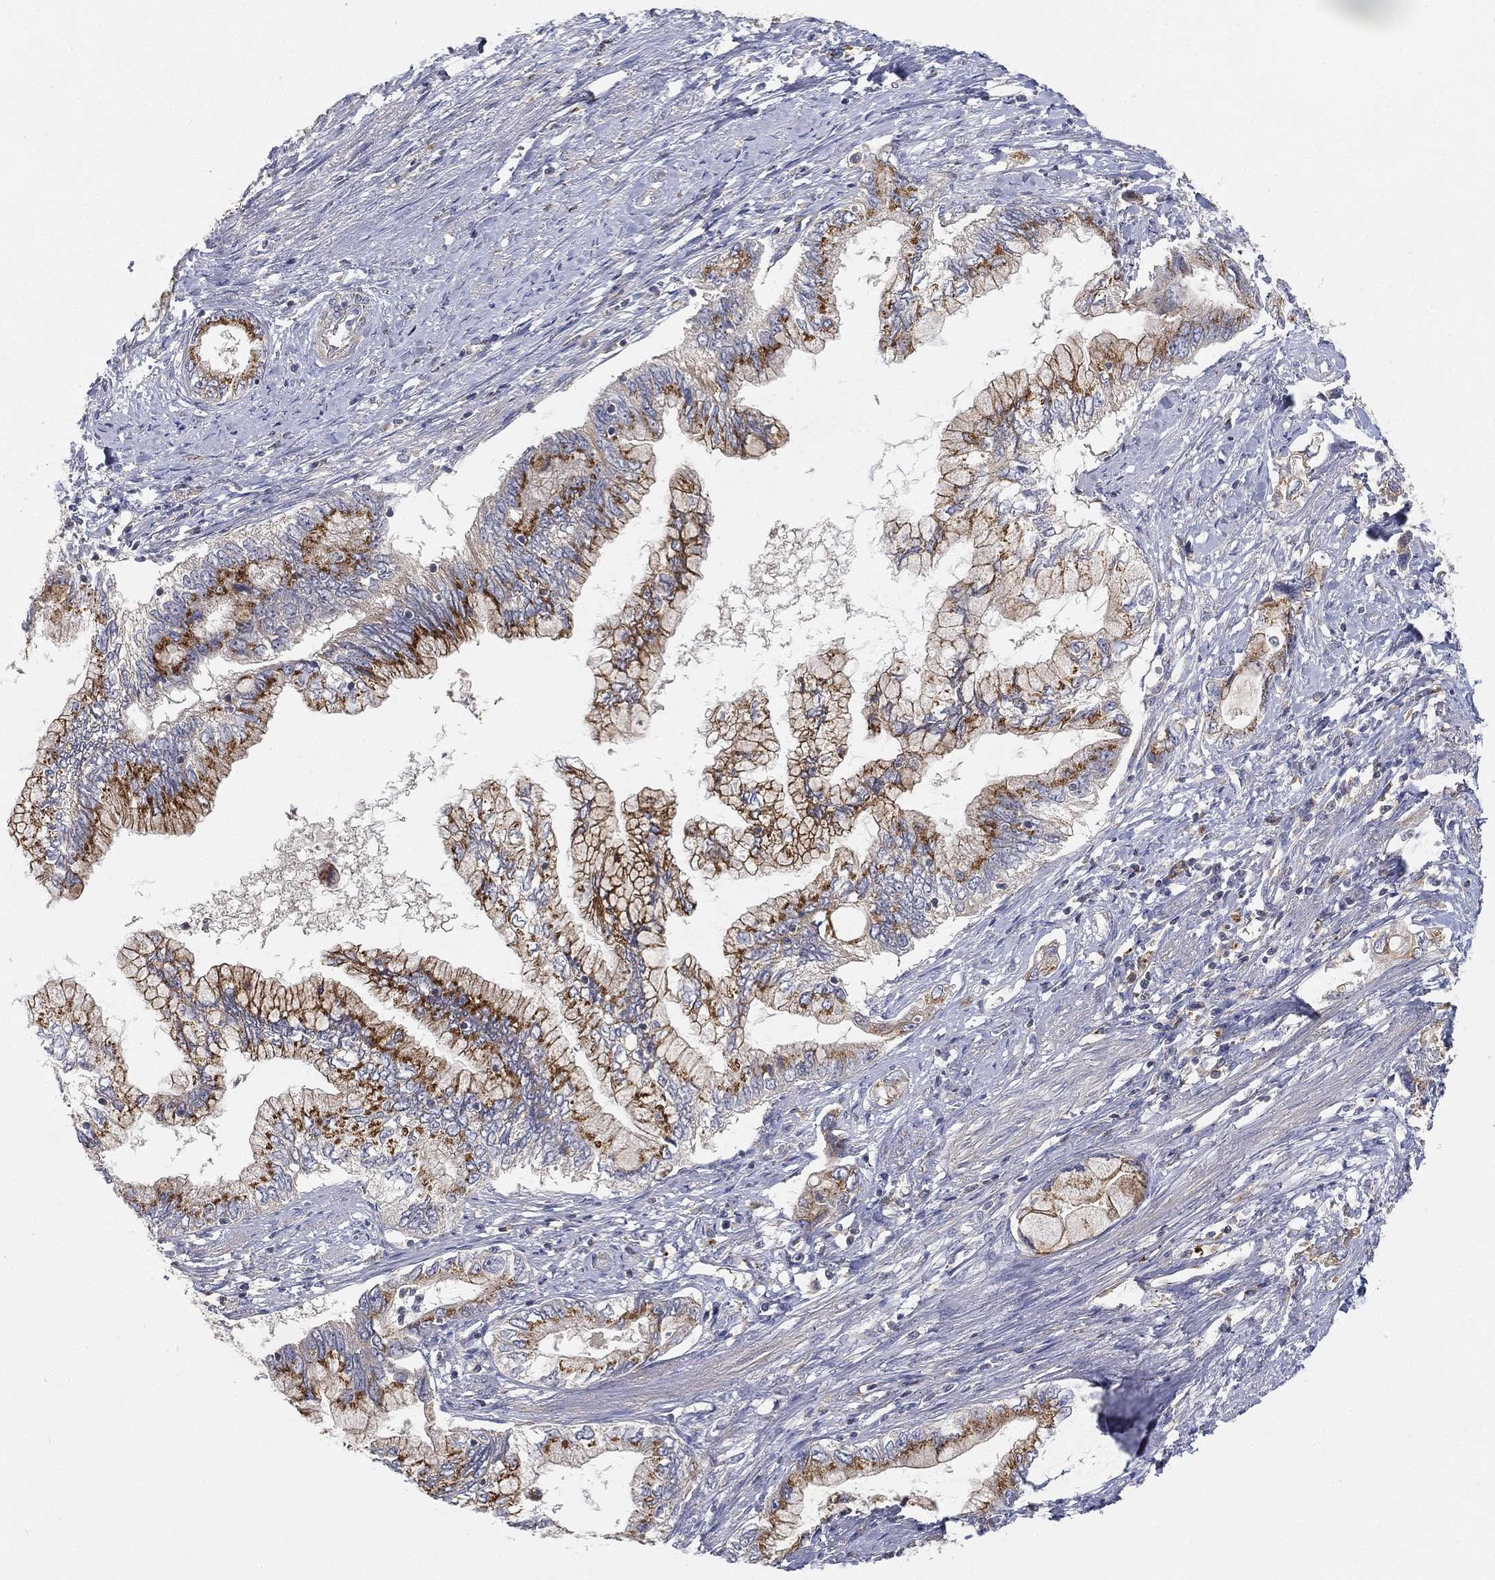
{"staining": {"intensity": "strong", "quantity": "25%-75%", "location": "cytoplasmic/membranous"}, "tissue": "pancreatic cancer", "cell_type": "Tumor cells", "image_type": "cancer", "snomed": [{"axis": "morphology", "description": "Adenocarcinoma, NOS"}, {"axis": "topography", "description": "Pancreas"}], "caption": "Immunohistochemistry (IHC) staining of pancreatic adenocarcinoma, which displays high levels of strong cytoplasmic/membranous staining in about 25%-75% of tumor cells indicating strong cytoplasmic/membranous protein positivity. The staining was performed using DAB (brown) for protein detection and nuclei were counterstained in hematoxylin (blue).", "gene": "CTSL", "patient": {"sex": "female", "age": 73}}